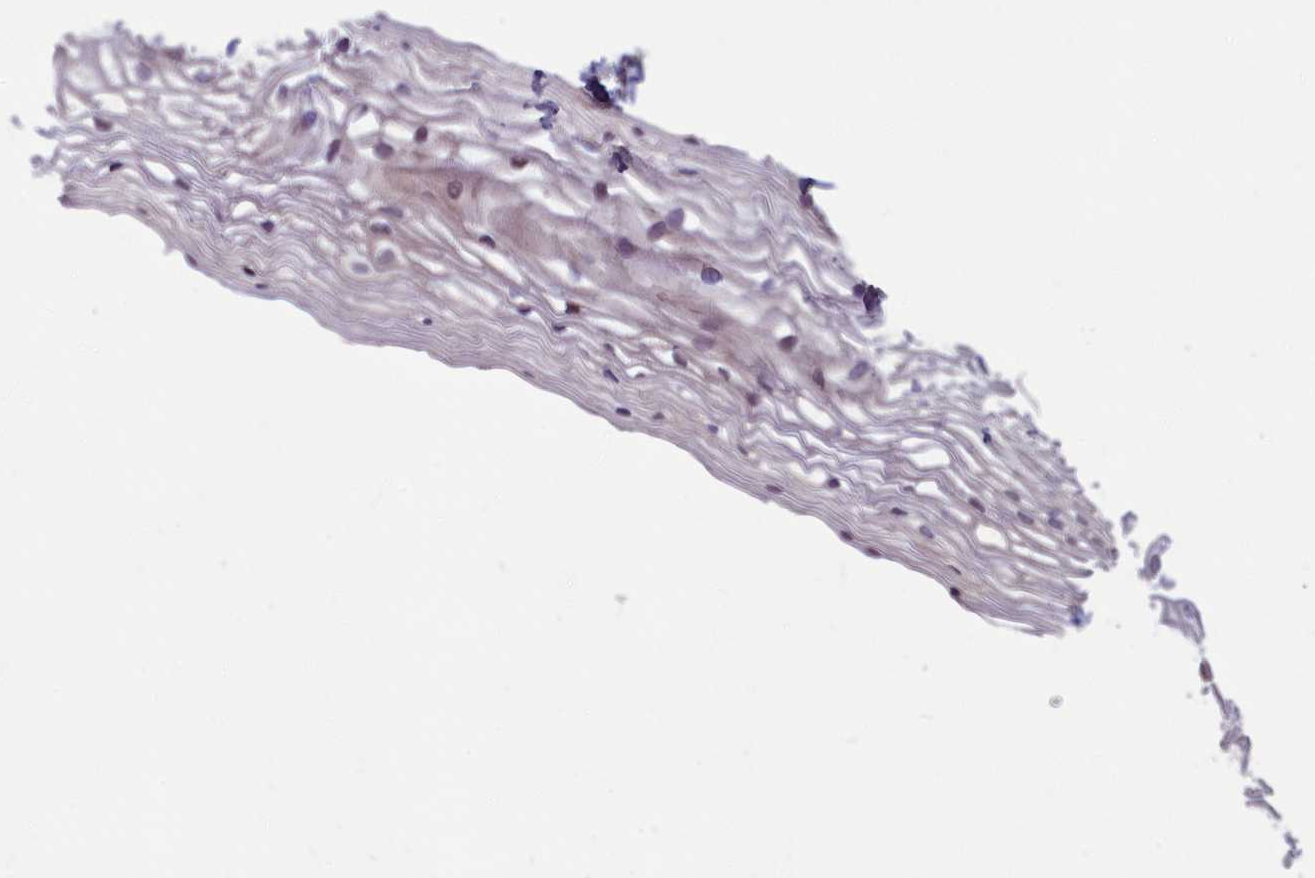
{"staining": {"intensity": "weak", "quantity": "25%-75%", "location": "cytoplasmic/membranous"}, "tissue": "vagina", "cell_type": "Squamous epithelial cells", "image_type": "normal", "snomed": [{"axis": "morphology", "description": "Normal tissue, NOS"}, {"axis": "topography", "description": "Vagina"}], "caption": "Weak cytoplasmic/membranous staining is identified in approximately 25%-75% of squamous epithelial cells in unremarkable vagina.", "gene": "TNK2", "patient": {"sex": "female", "age": 34}}